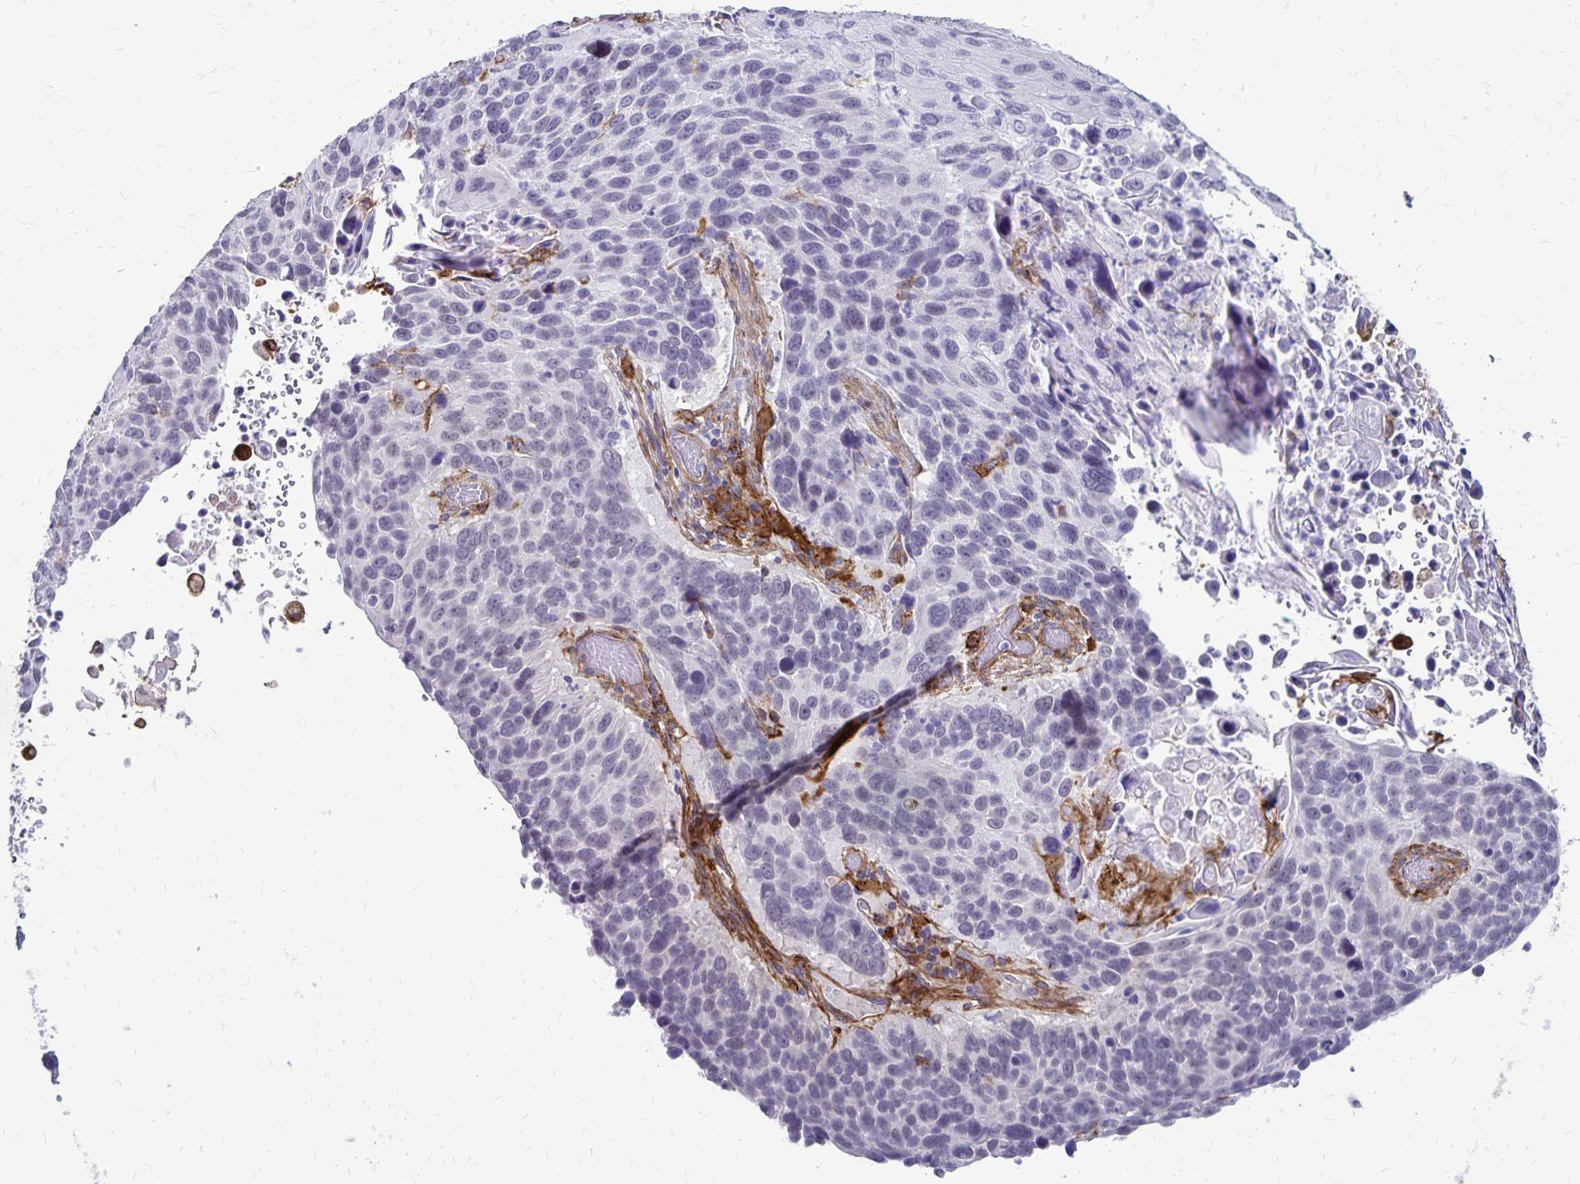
{"staining": {"intensity": "negative", "quantity": "none", "location": "none"}, "tissue": "lung cancer", "cell_type": "Tumor cells", "image_type": "cancer", "snomed": [{"axis": "morphology", "description": "Squamous cell carcinoma, NOS"}, {"axis": "topography", "description": "Lung"}], "caption": "Immunohistochemistry photomicrograph of lung cancer stained for a protein (brown), which demonstrates no positivity in tumor cells. (DAB immunohistochemistry (IHC) visualized using brightfield microscopy, high magnification).", "gene": "TNS3", "patient": {"sex": "male", "age": 68}}